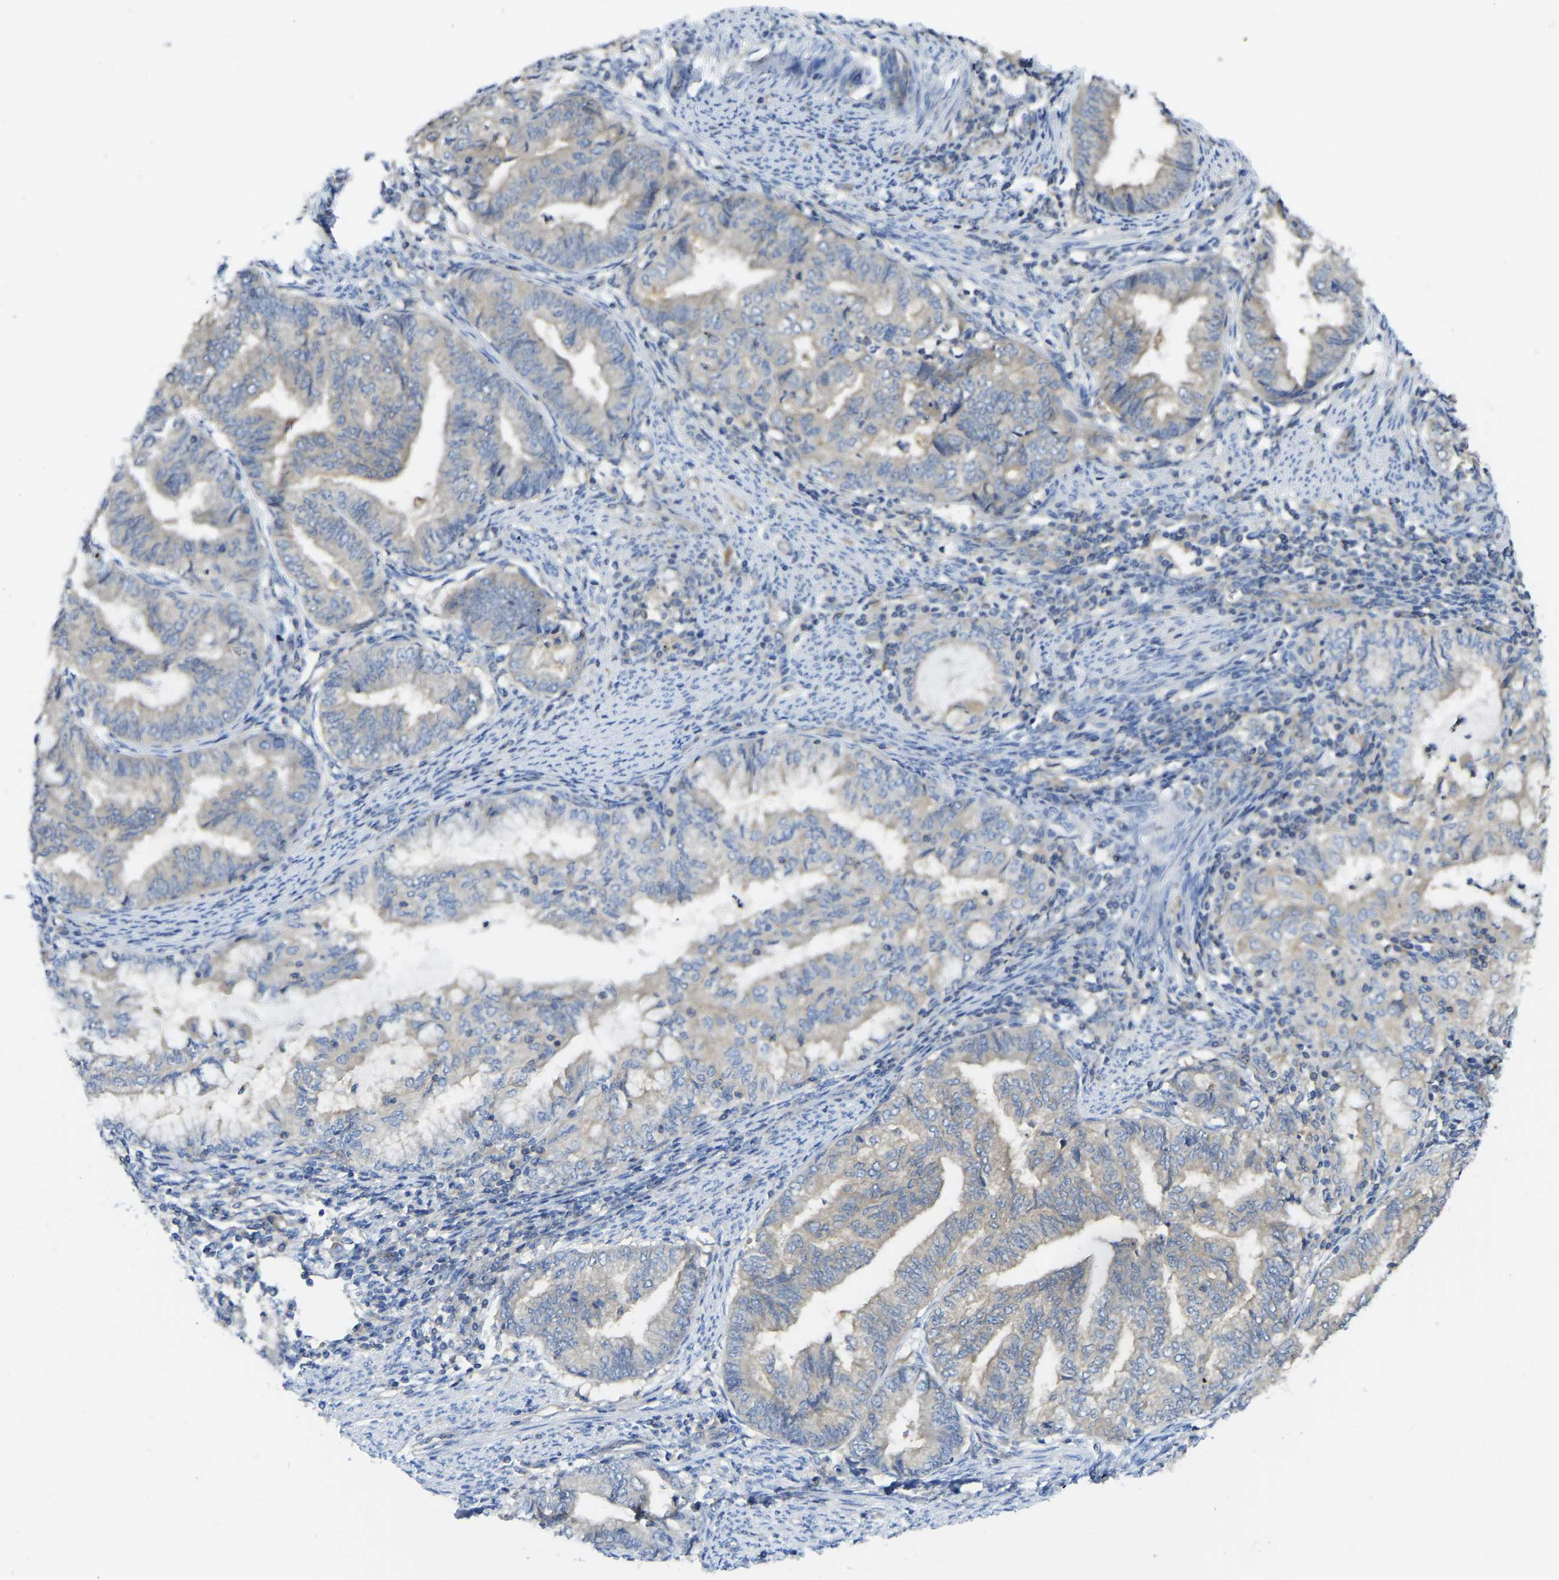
{"staining": {"intensity": "negative", "quantity": "none", "location": "none"}, "tissue": "endometrial cancer", "cell_type": "Tumor cells", "image_type": "cancer", "snomed": [{"axis": "morphology", "description": "Adenocarcinoma, NOS"}, {"axis": "topography", "description": "Endometrium"}], "caption": "IHC of adenocarcinoma (endometrial) displays no staining in tumor cells.", "gene": "PPP3CA", "patient": {"sex": "female", "age": 79}}